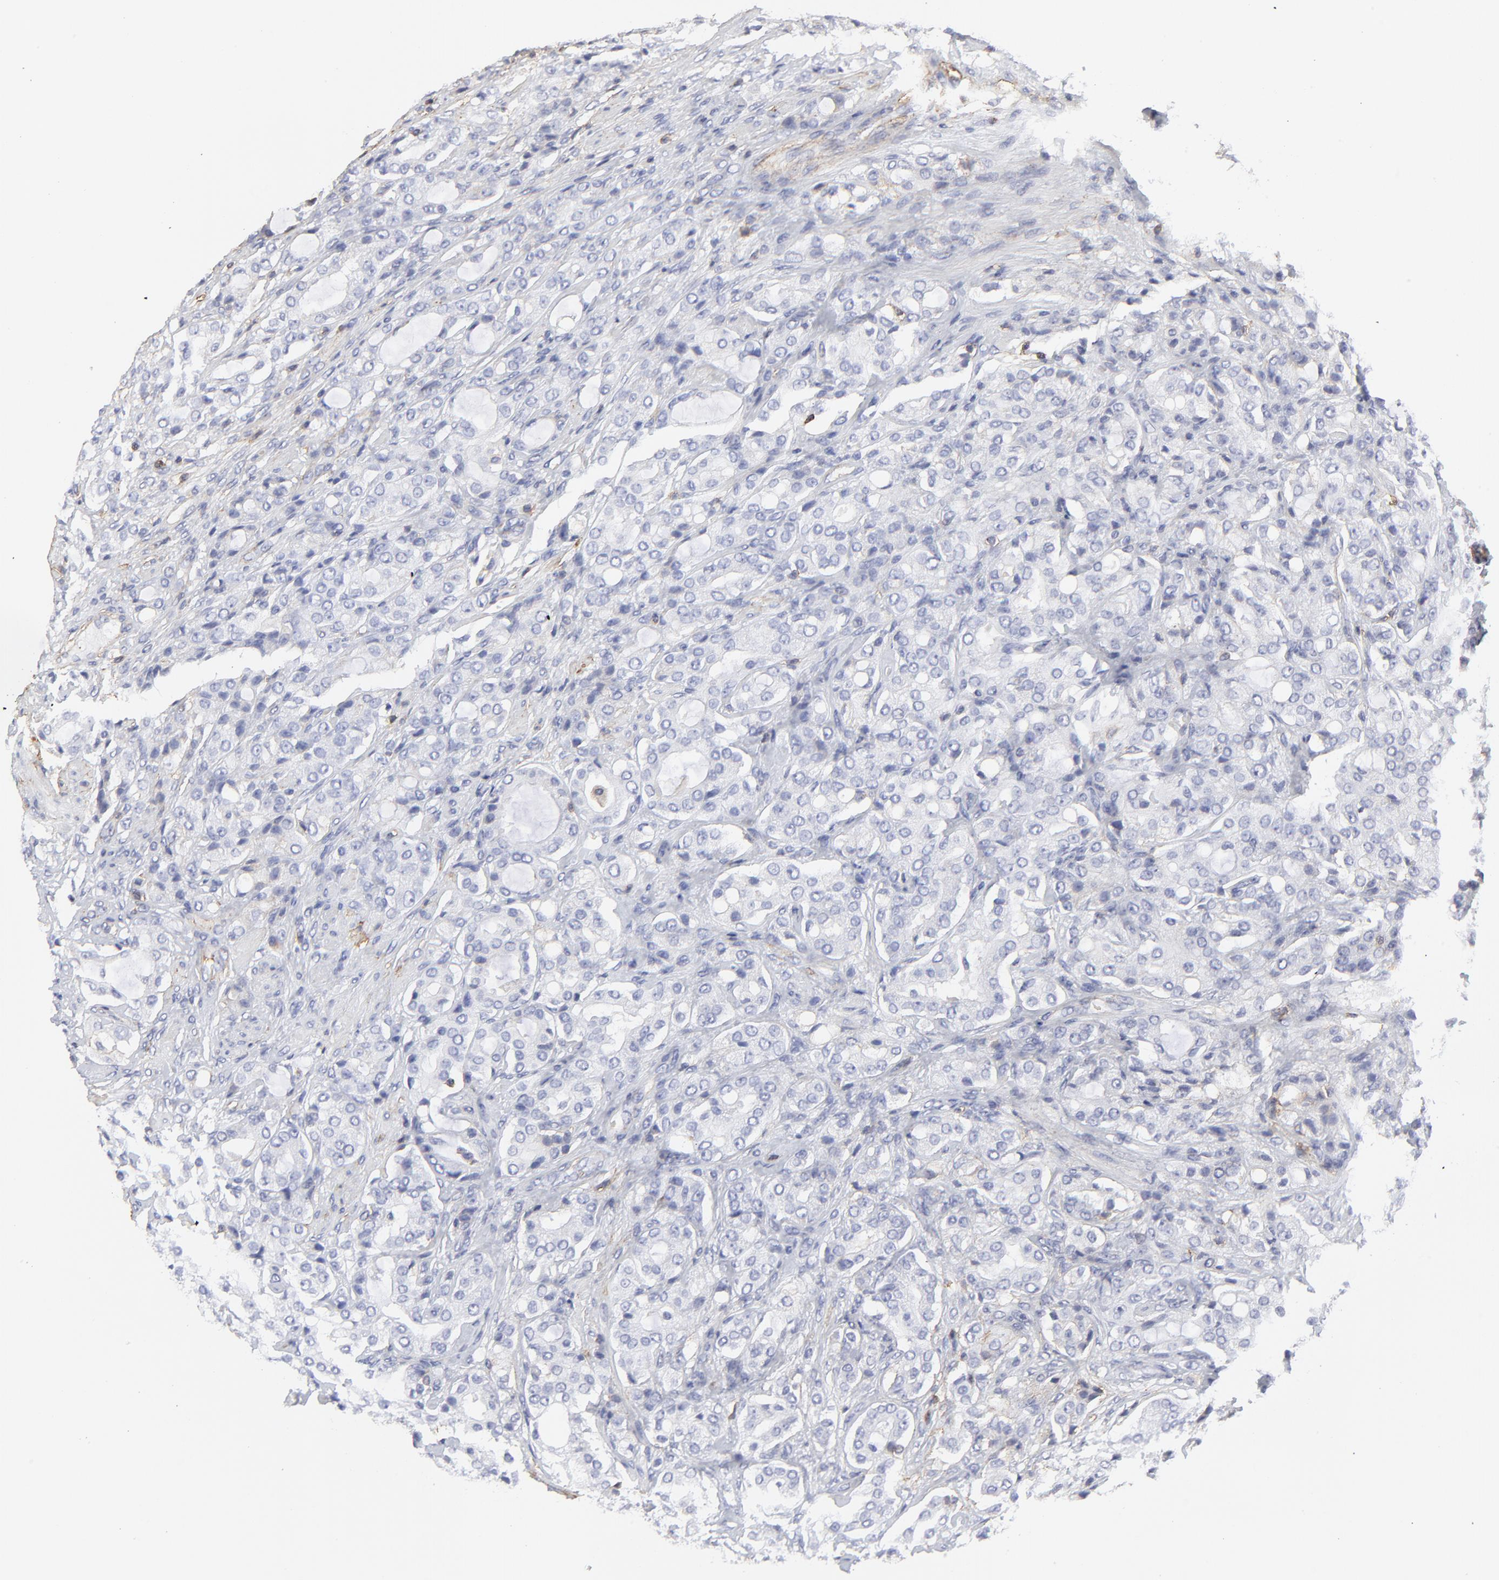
{"staining": {"intensity": "negative", "quantity": "none", "location": "none"}, "tissue": "prostate cancer", "cell_type": "Tumor cells", "image_type": "cancer", "snomed": [{"axis": "morphology", "description": "Adenocarcinoma, High grade"}, {"axis": "topography", "description": "Prostate"}], "caption": "Tumor cells show no significant protein staining in prostate cancer (adenocarcinoma (high-grade)).", "gene": "ANXA6", "patient": {"sex": "male", "age": 72}}